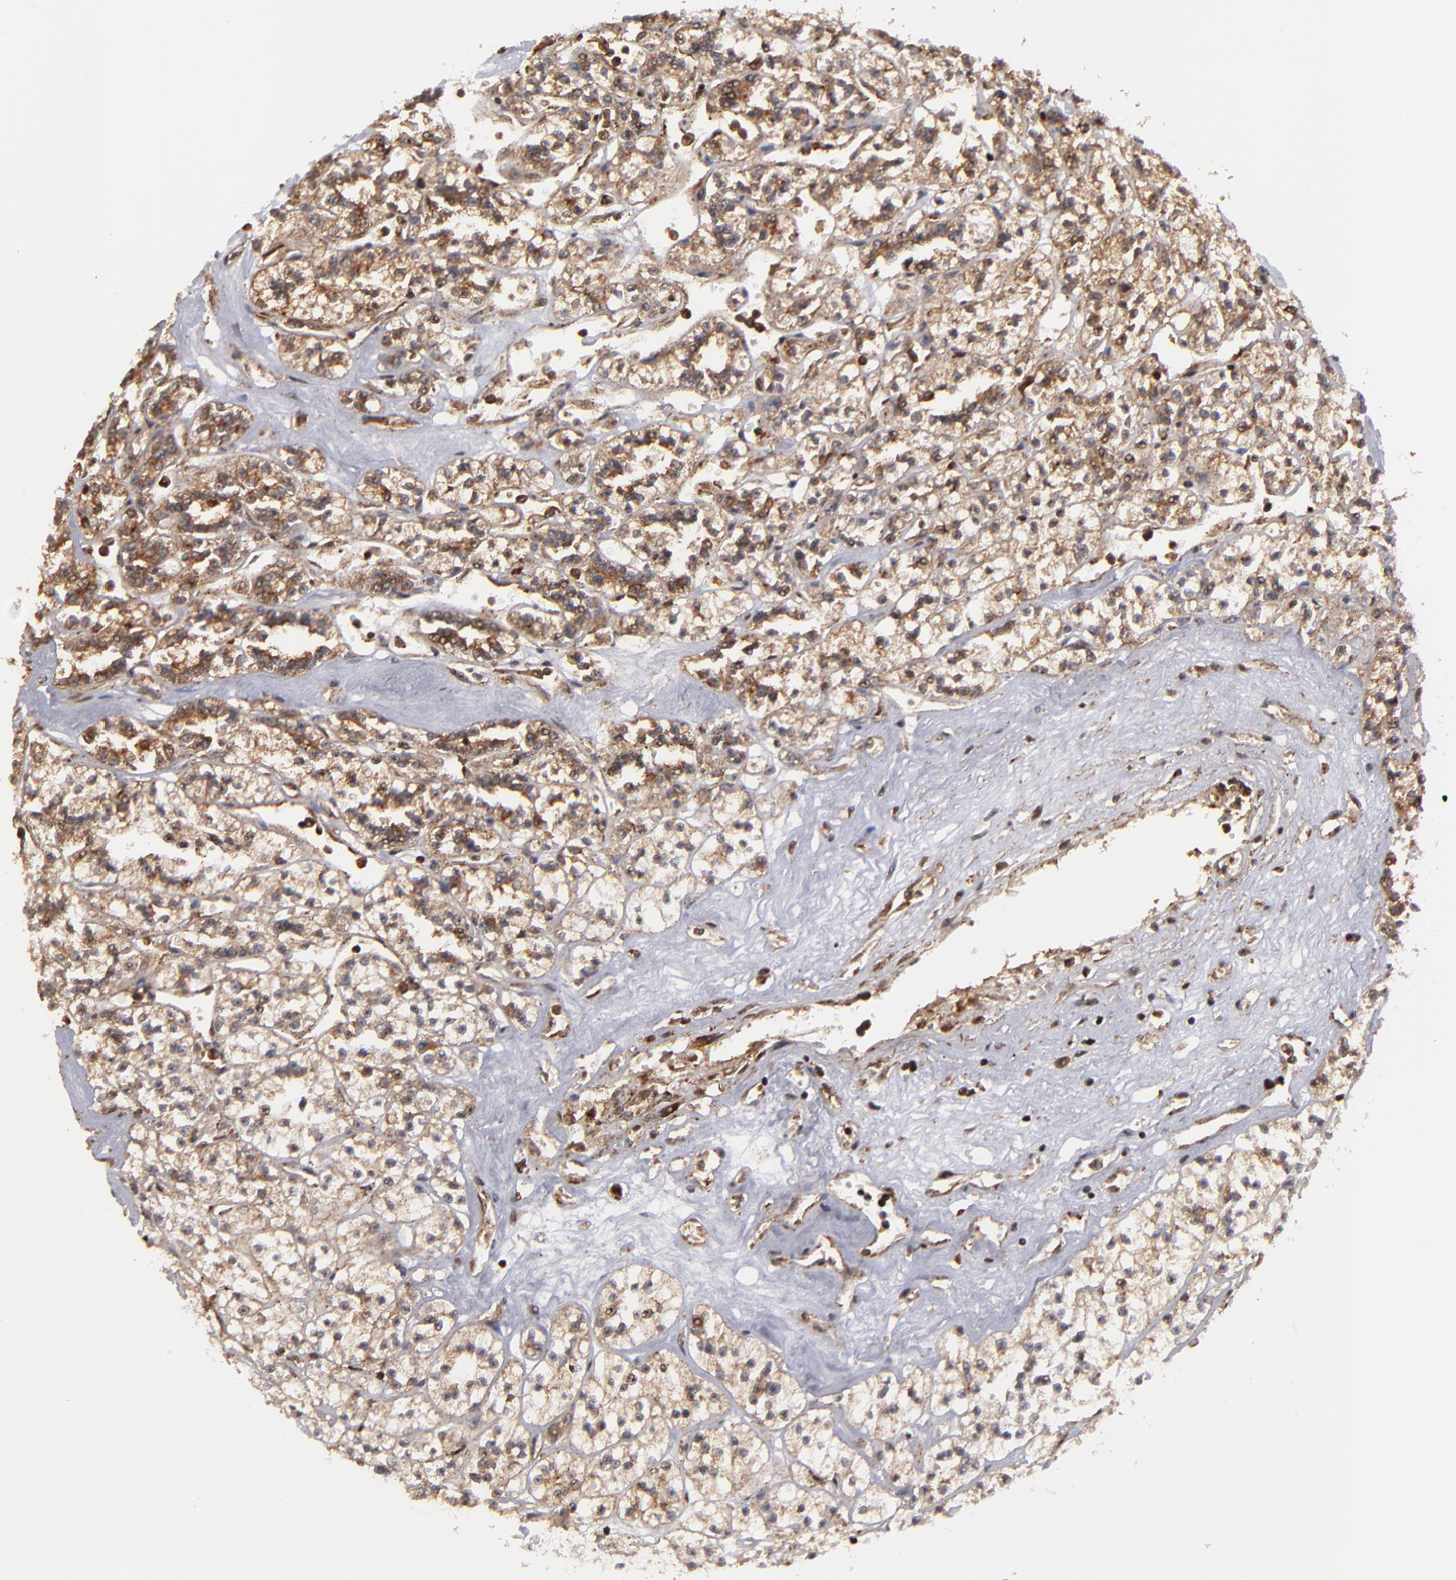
{"staining": {"intensity": "strong", "quantity": ">75%", "location": "cytoplasmic/membranous,nuclear"}, "tissue": "renal cancer", "cell_type": "Tumor cells", "image_type": "cancer", "snomed": [{"axis": "morphology", "description": "Adenocarcinoma, NOS"}, {"axis": "topography", "description": "Kidney"}], "caption": "Renal cancer tissue exhibits strong cytoplasmic/membranous and nuclear staining in about >75% of tumor cells (Stains: DAB (3,3'-diaminobenzidine) in brown, nuclei in blue, Microscopy: brightfield microscopy at high magnification).", "gene": "RGS6", "patient": {"sex": "female", "age": 76}}